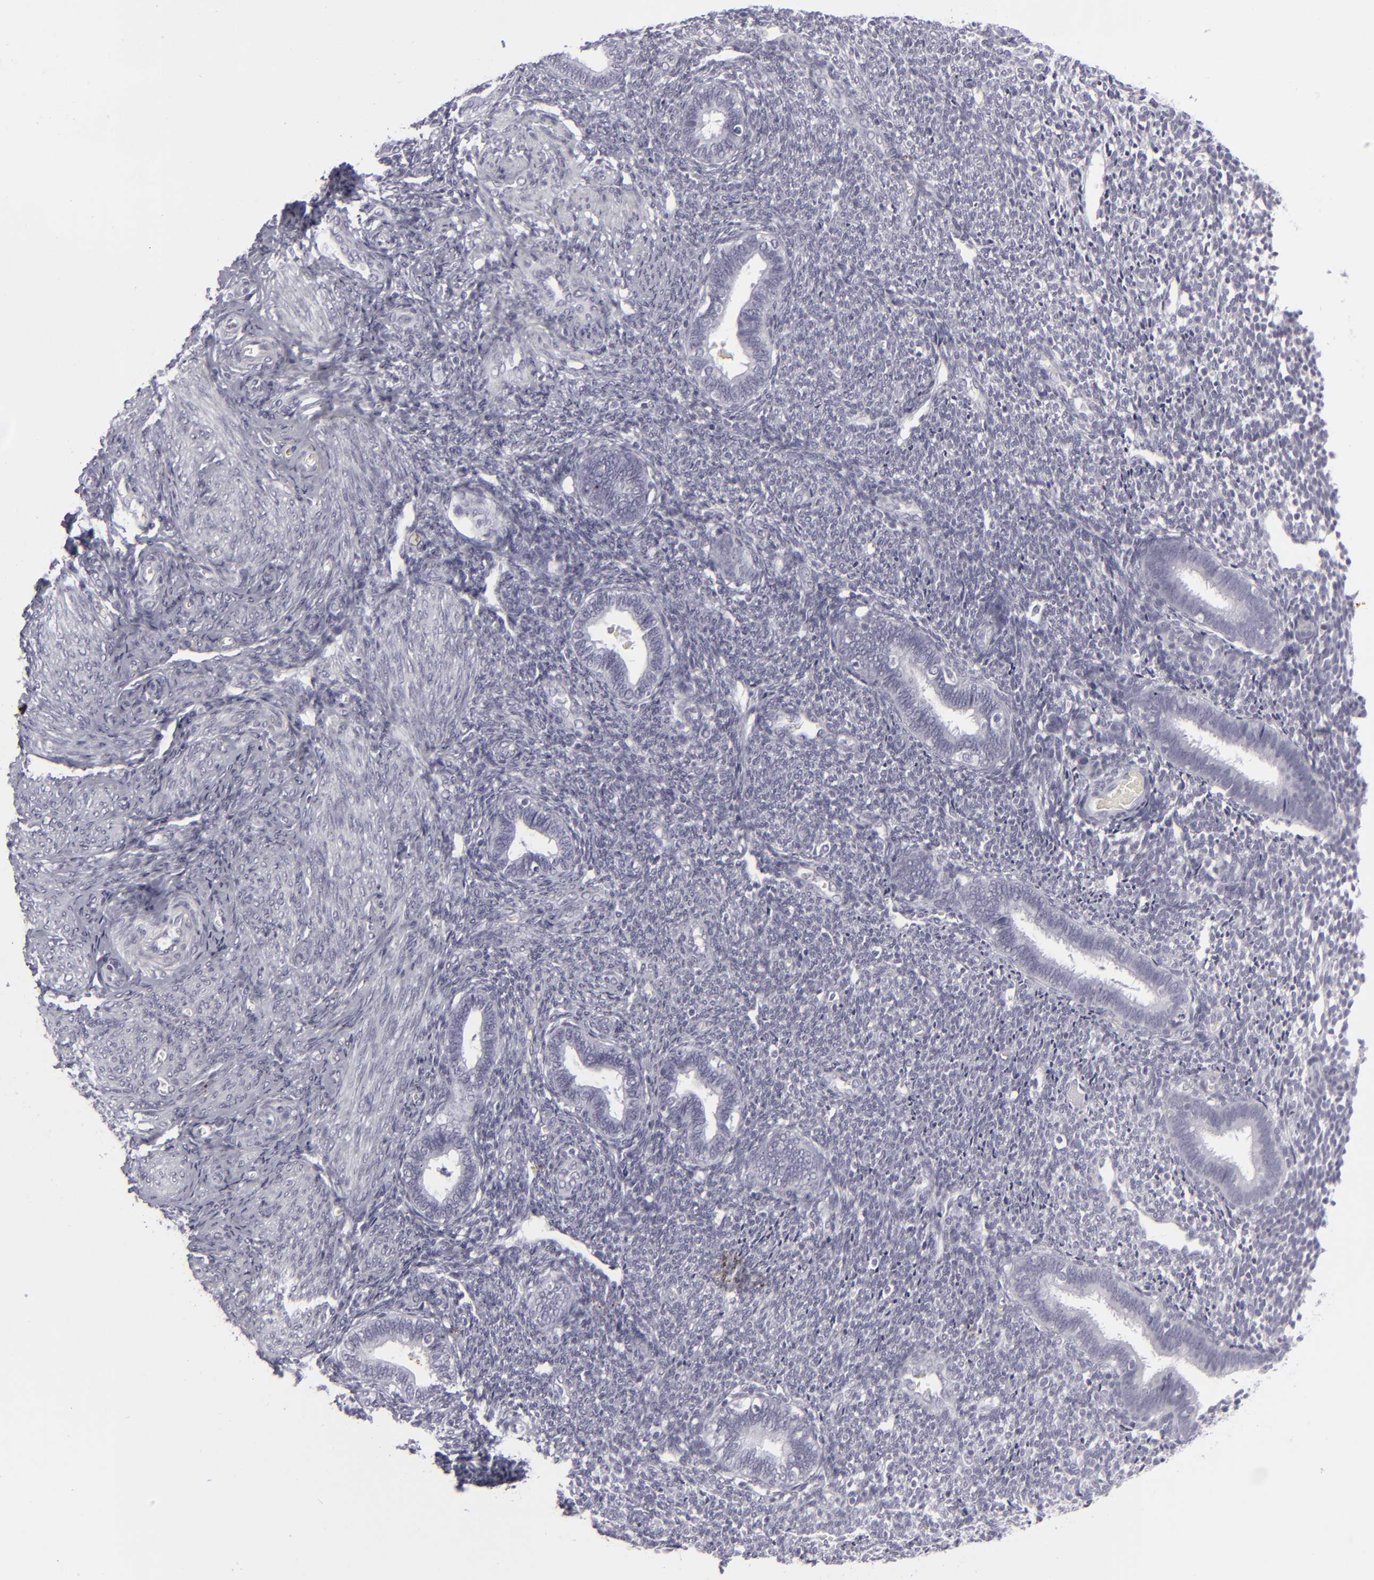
{"staining": {"intensity": "negative", "quantity": "none", "location": "none"}, "tissue": "endometrium", "cell_type": "Cells in endometrial stroma", "image_type": "normal", "snomed": [{"axis": "morphology", "description": "Normal tissue, NOS"}, {"axis": "topography", "description": "Endometrium"}], "caption": "A high-resolution histopathology image shows IHC staining of normal endometrium, which demonstrates no significant positivity in cells in endometrial stroma.", "gene": "KRT1", "patient": {"sex": "female", "age": 27}}